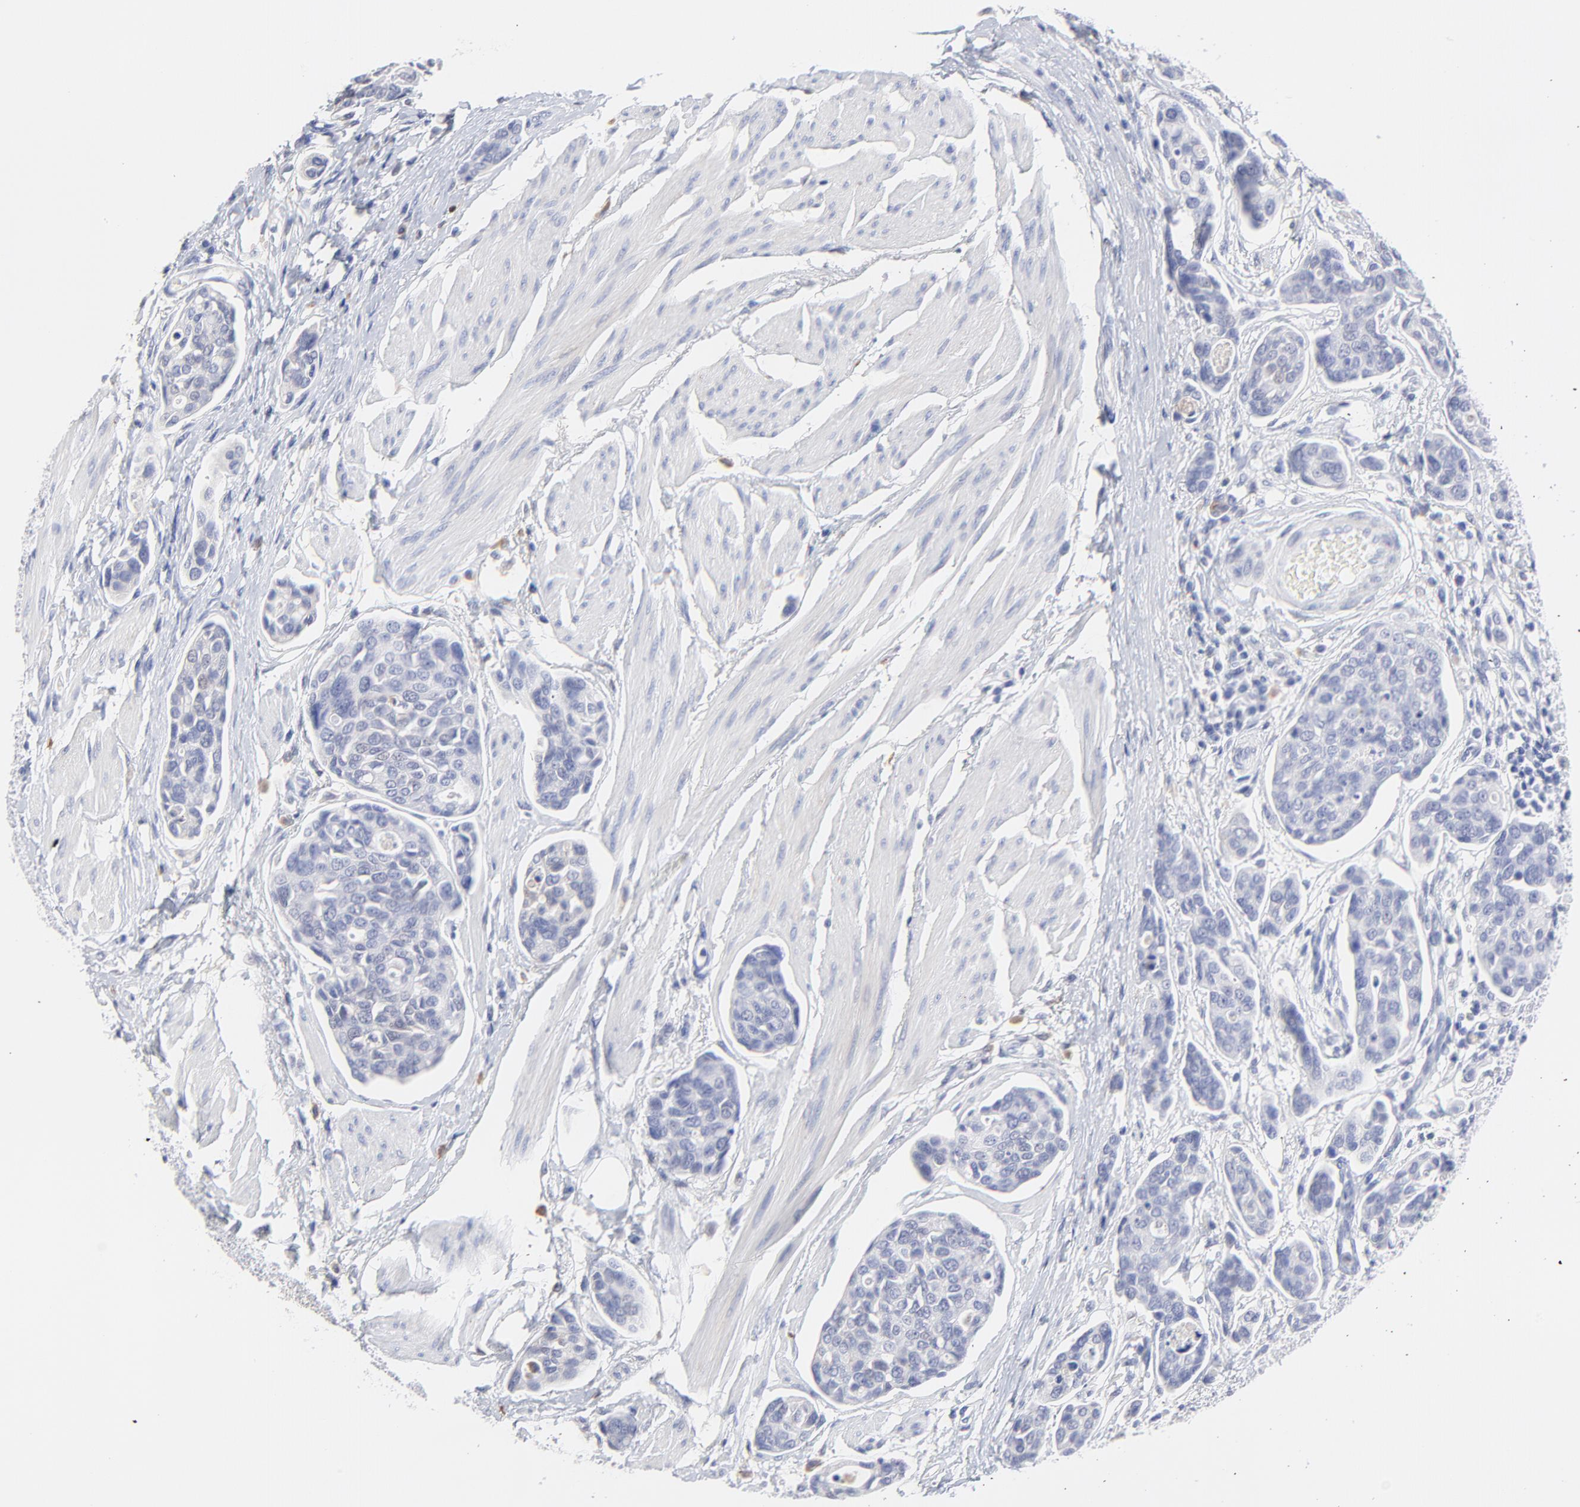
{"staining": {"intensity": "negative", "quantity": "none", "location": "none"}, "tissue": "urothelial cancer", "cell_type": "Tumor cells", "image_type": "cancer", "snomed": [{"axis": "morphology", "description": "Urothelial carcinoma, High grade"}, {"axis": "topography", "description": "Urinary bladder"}], "caption": "The micrograph shows no significant staining in tumor cells of urothelial carcinoma (high-grade). (Stains: DAB immunohistochemistry with hematoxylin counter stain, Microscopy: brightfield microscopy at high magnification).", "gene": "SMARCA1", "patient": {"sex": "male", "age": 78}}